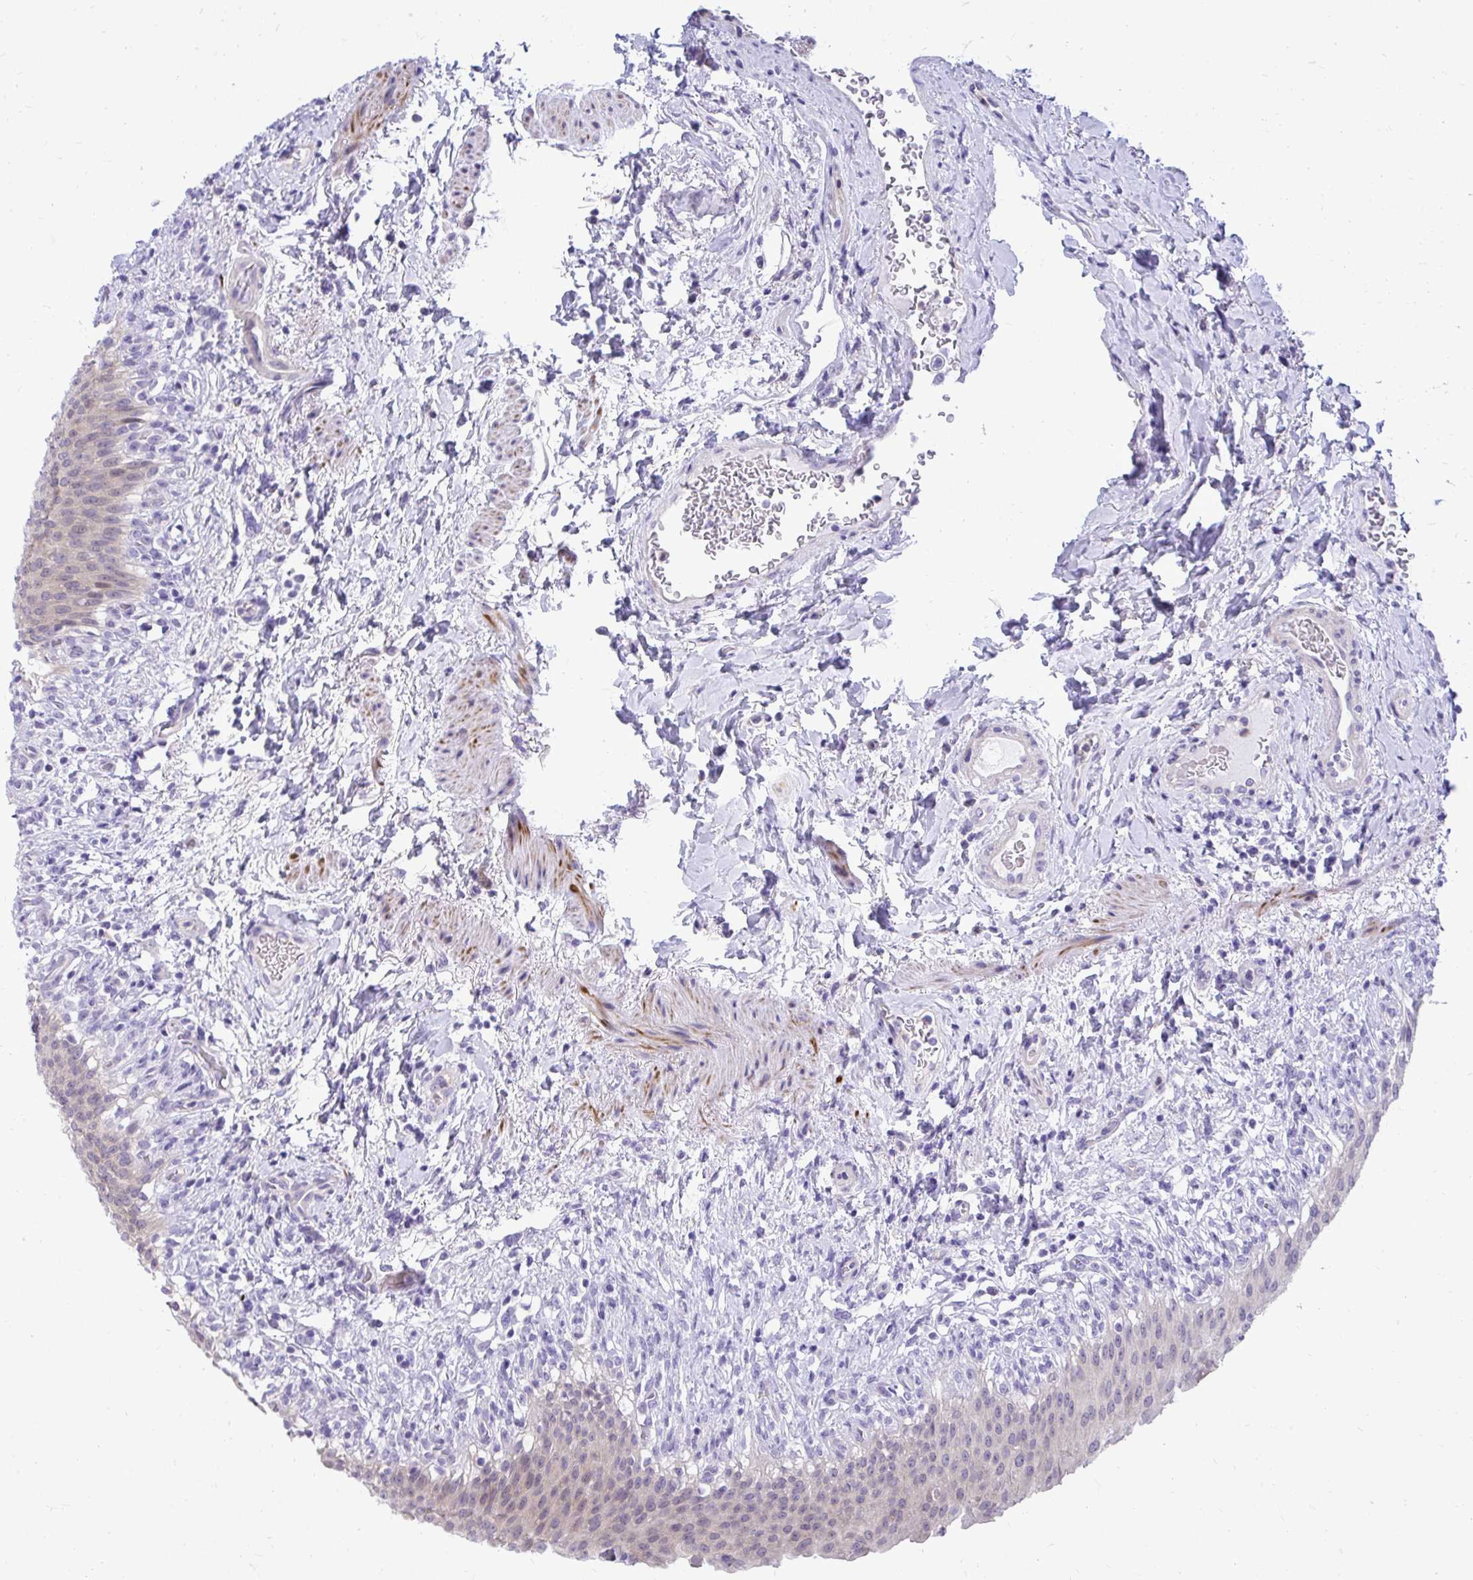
{"staining": {"intensity": "negative", "quantity": "none", "location": "none"}, "tissue": "urinary bladder", "cell_type": "Urothelial cells", "image_type": "normal", "snomed": [{"axis": "morphology", "description": "Normal tissue, NOS"}, {"axis": "topography", "description": "Urinary bladder"}, {"axis": "topography", "description": "Peripheral nerve tissue"}], "caption": "Urothelial cells are negative for brown protein staining in normal urinary bladder. The staining was performed using DAB to visualize the protein expression in brown, while the nuclei were stained in blue with hematoxylin (Magnification: 20x).", "gene": "ZSWIM9", "patient": {"sex": "female", "age": 60}}